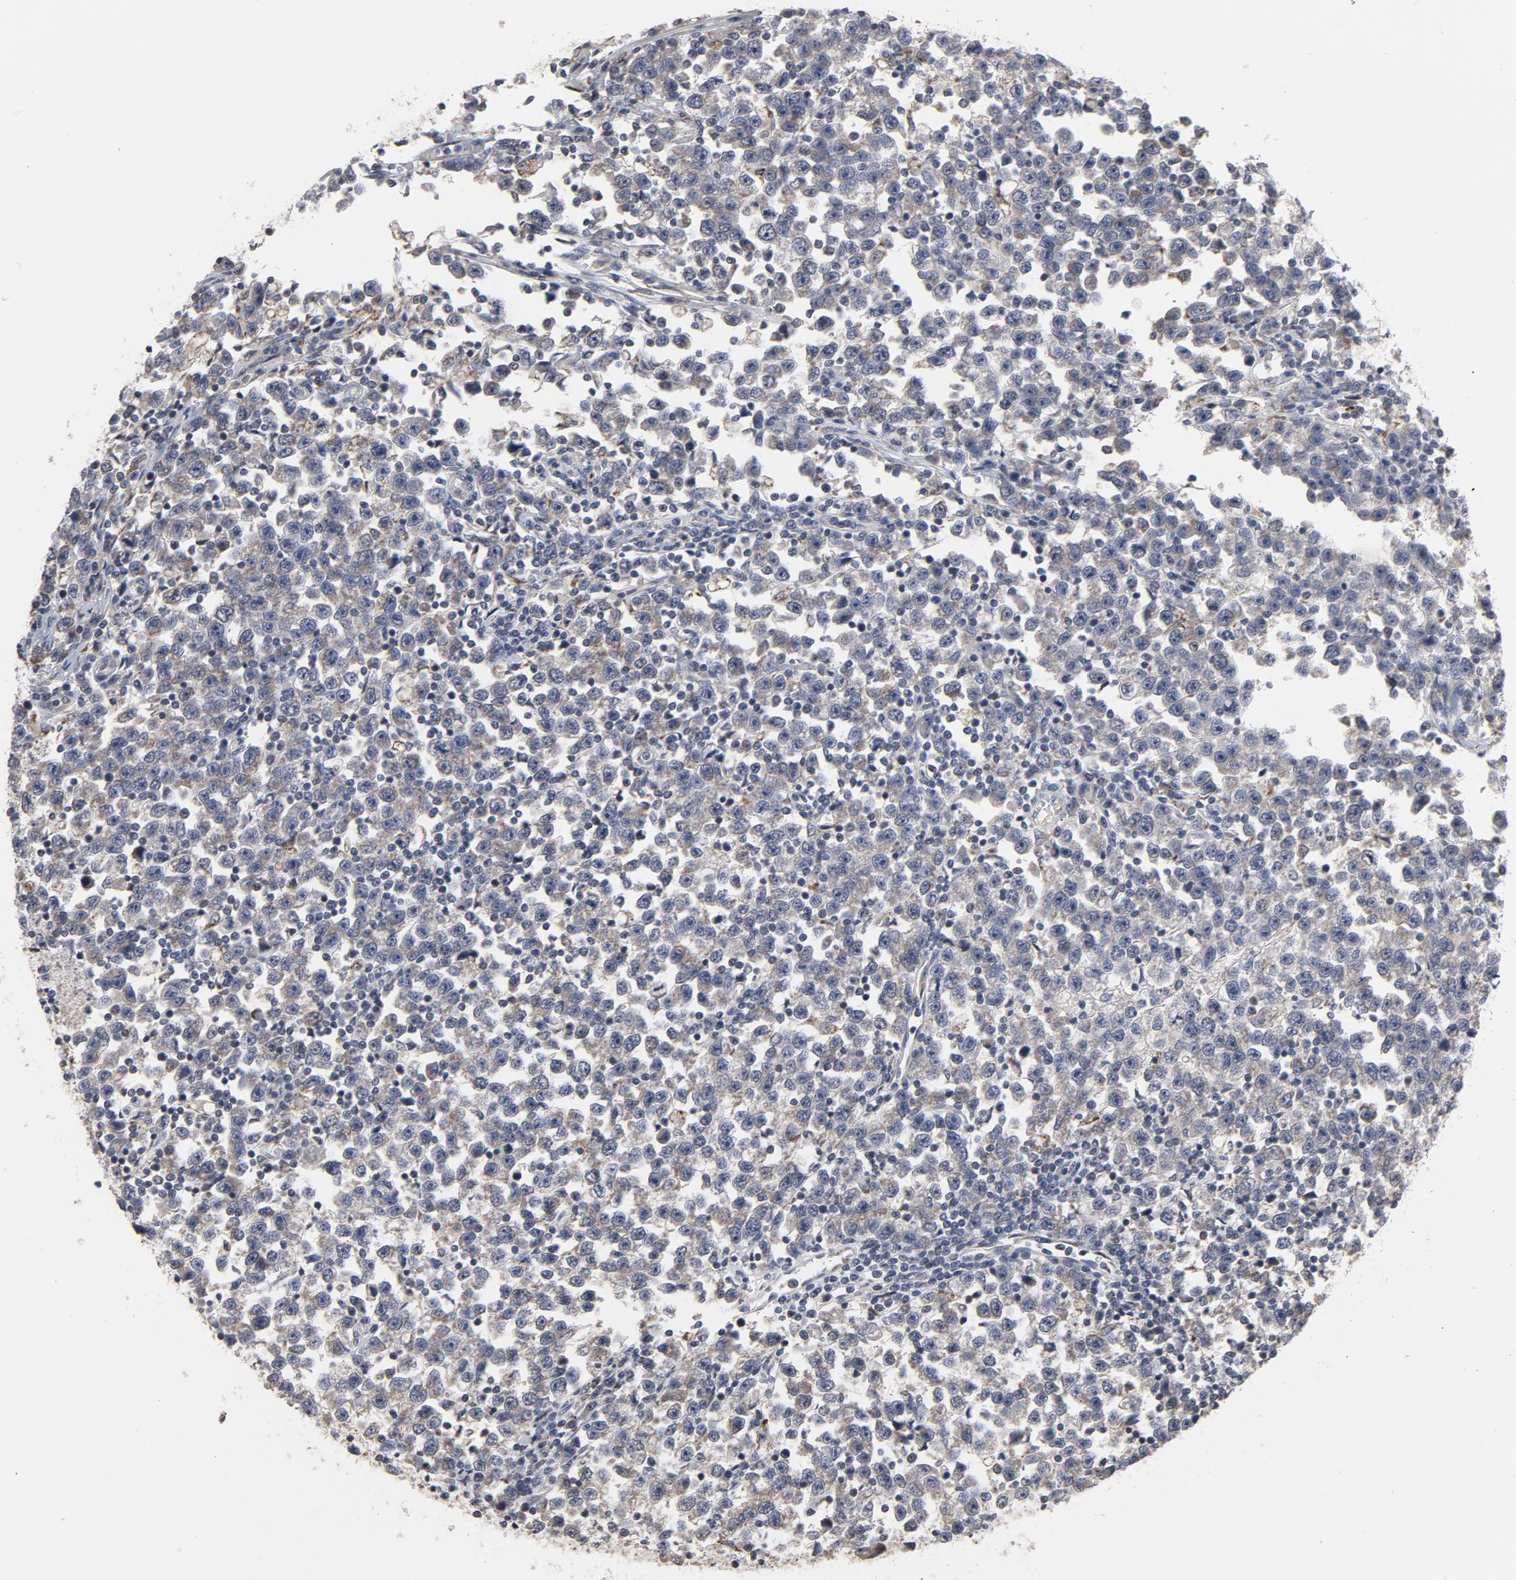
{"staining": {"intensity": "negative", "quantity": "none", "location": "none"}, "tissue": "testis cancer", "cell_type": "Tumor cells", "image_type": "cancer", "snomed": [{"axis": "morphology", "description": "Seminoma, NOS"}, {"axis": "topography", "description": "Testis"}], "caption": "Immunohistochemistry photomicrograph of human testis seminoma stained for a protein (brown), which exhibits no staining in tumor cells. (Brightfield microscopy of DAB (3,3'-diaminobenzidine) IHC at high magnification).", "gene": "PPP1R1B", "patient": {"sex": "male", "age": 43}}